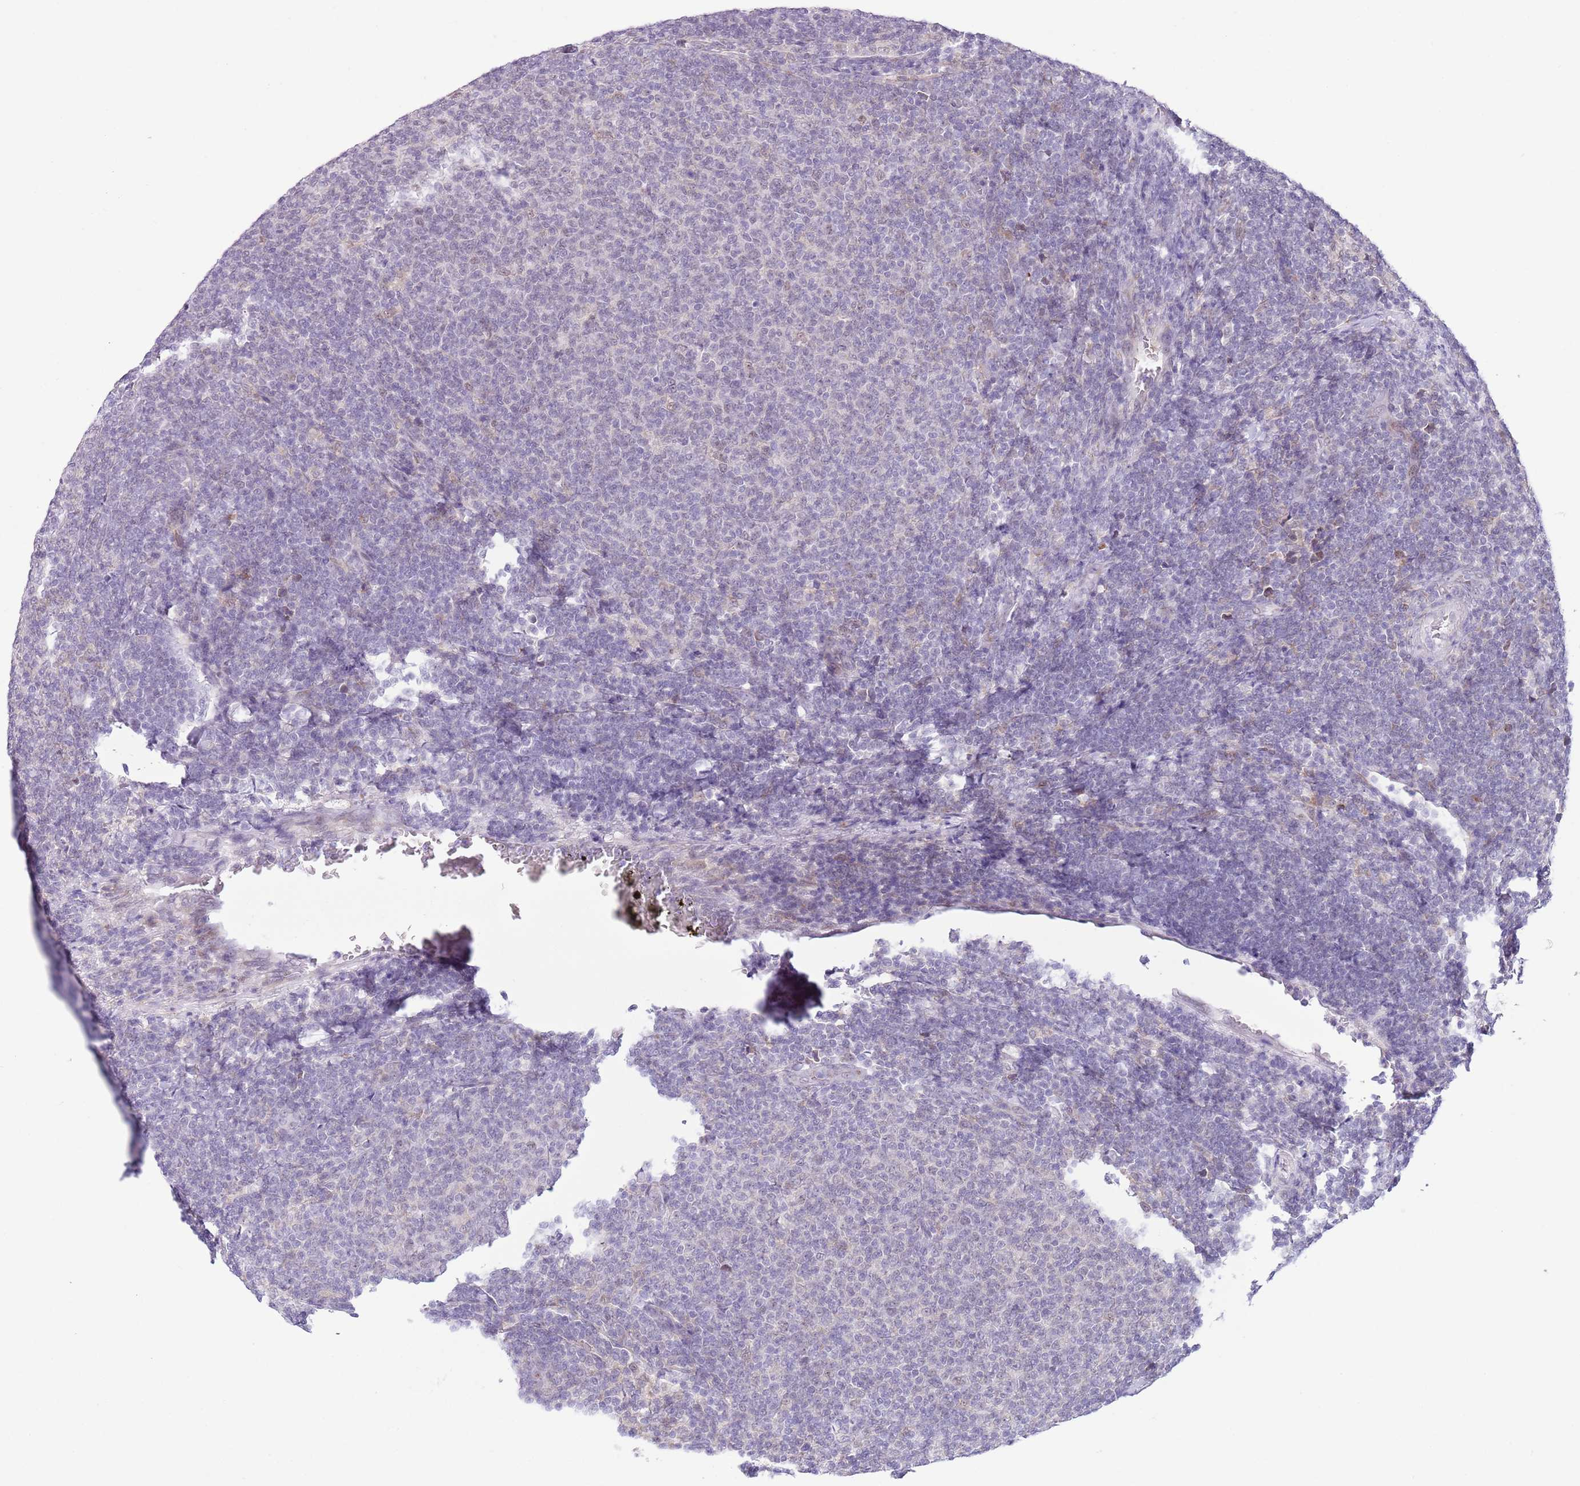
{"staining": {"intensity": "negative", "quantity": "none", "location": "none"}, "tissue": "lymphoma", "cell_type": "Tumor cells", "image_type": "cancer", "snomed": [{"axis": "morphology", "description": "Malignant lymphoma, non-Hodgkin's type, Low grade"}, {"axis": "topography", "description": "Lymph node"}], "caption": "Micrograph shows no protein staining in tumor cells of lymphoma tissue. (DAB (3,3'-diaminobenzidine) immunohistochemistry (IHC), high magnification).", "gene": "ZNF576", "patient": {"sex": "male", "age": 66}}